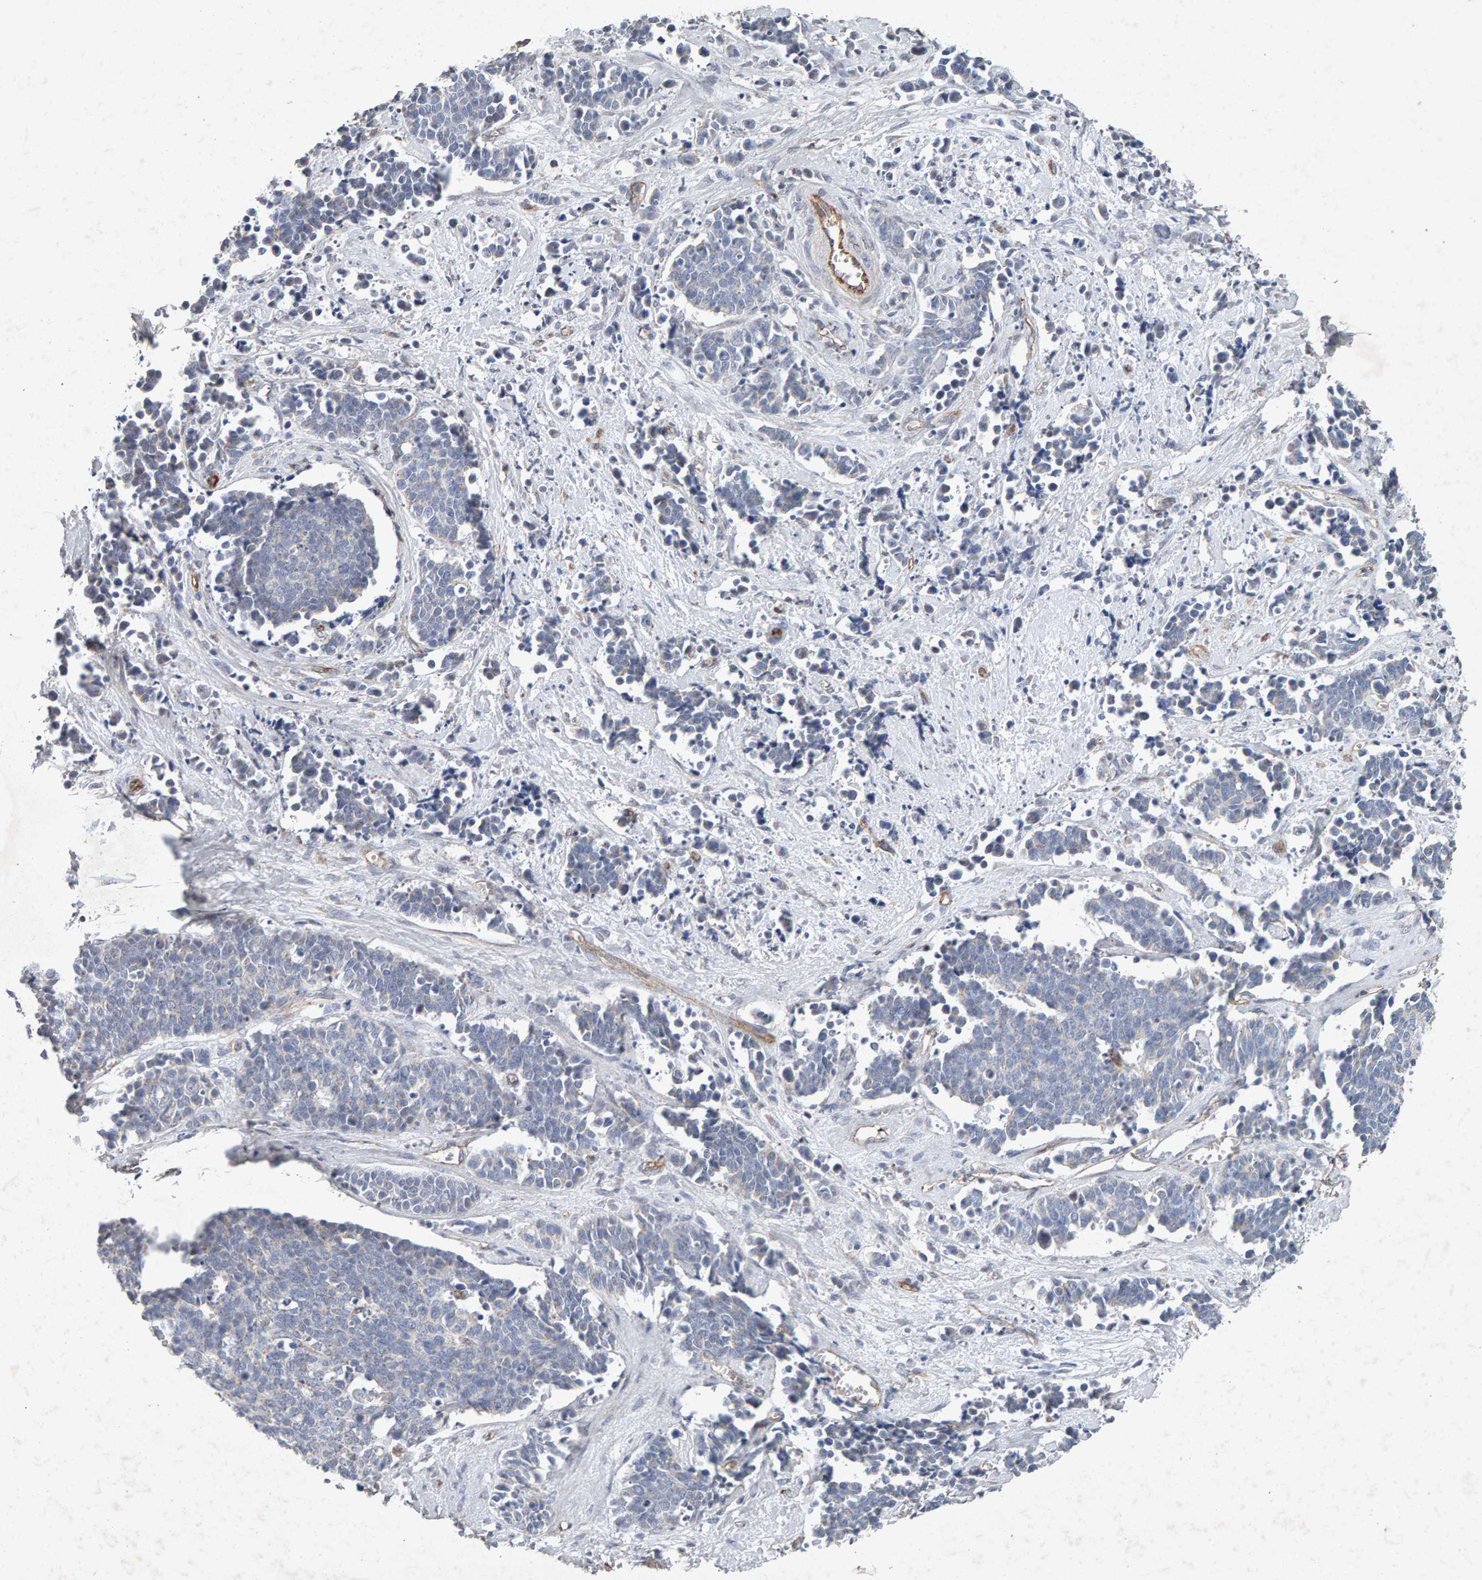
{"staining": {"intensity": "negative", "quantity": "none", "location": "none"}, "tissue": "cervical cancer", "cell_type": "Tumor cells", "image_type": "cancer", "snomed": [{"axis": "morphology", "description": "Squamous cell carcinoma, NOS"}, {"axis": "topography", "description": "Cervix"}], "caption": "This is a histopathology image of immunohistochemistry staining of cervical squamous cell carcinoma, which shows no positivity in tumor cells.", "gene": "PTPRM", "patient": {"sex": "female", "age": 35}}